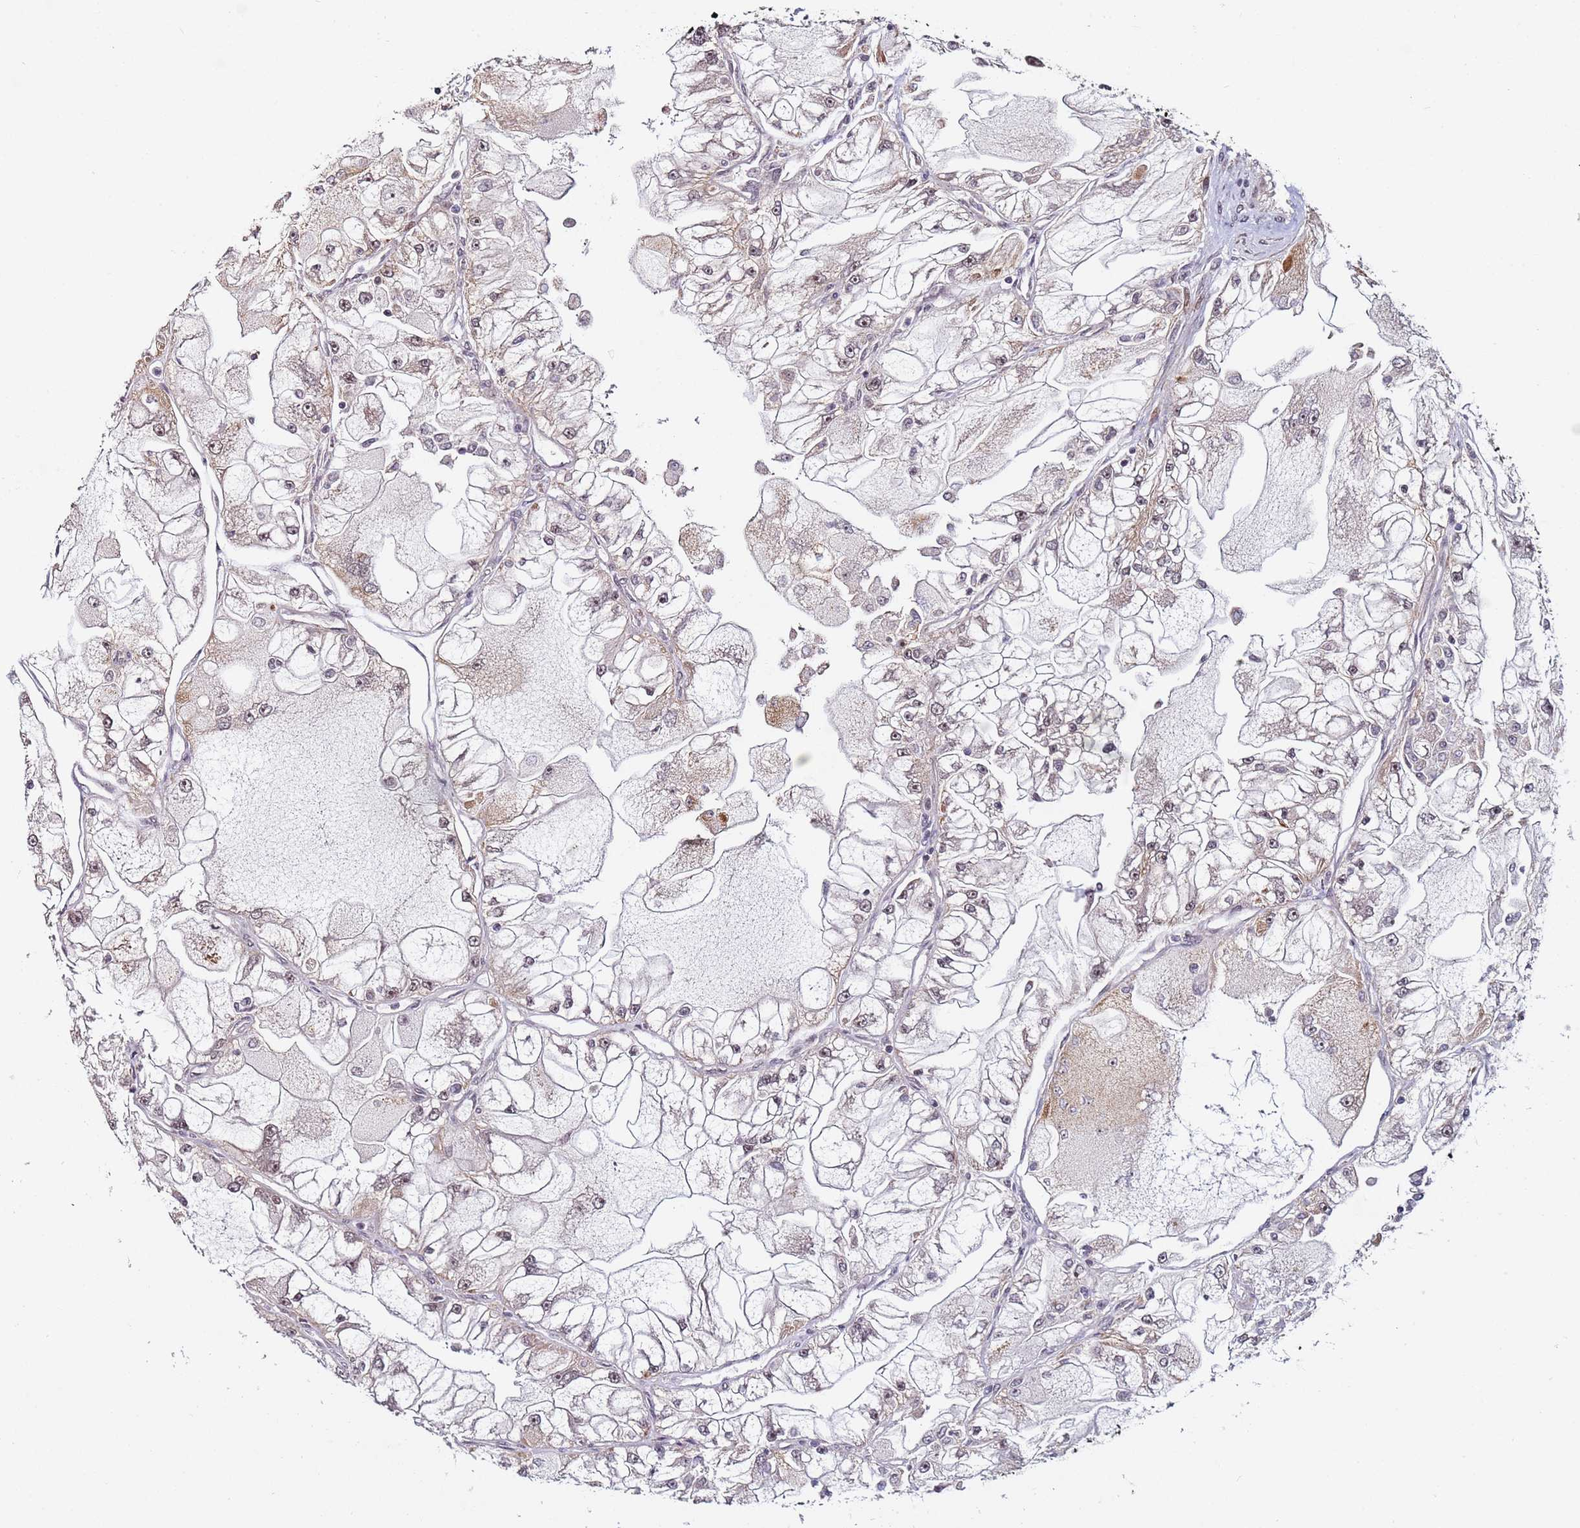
{"staining": {"intensity": "moderate", "quantity": "<25%", "location": "cytoplasmic/membranous"}, "tissue": "renal cancer", "cell_type": "Tumor cells", "image_type": "cancer", "snomed": [{"axis": "morphology", "description": "Adenocarcinoma, NOS"}, {"axis": "topography", "description": "Kidney"}], "caption": "Renal cancer was stained to show a protein in brown. There is low levels of moderate cytoplasmic/membranous expression in approximately <25% of tumor cells.", "gene": "PPM1H", "patient": {"sex": "female", "age": 72}}